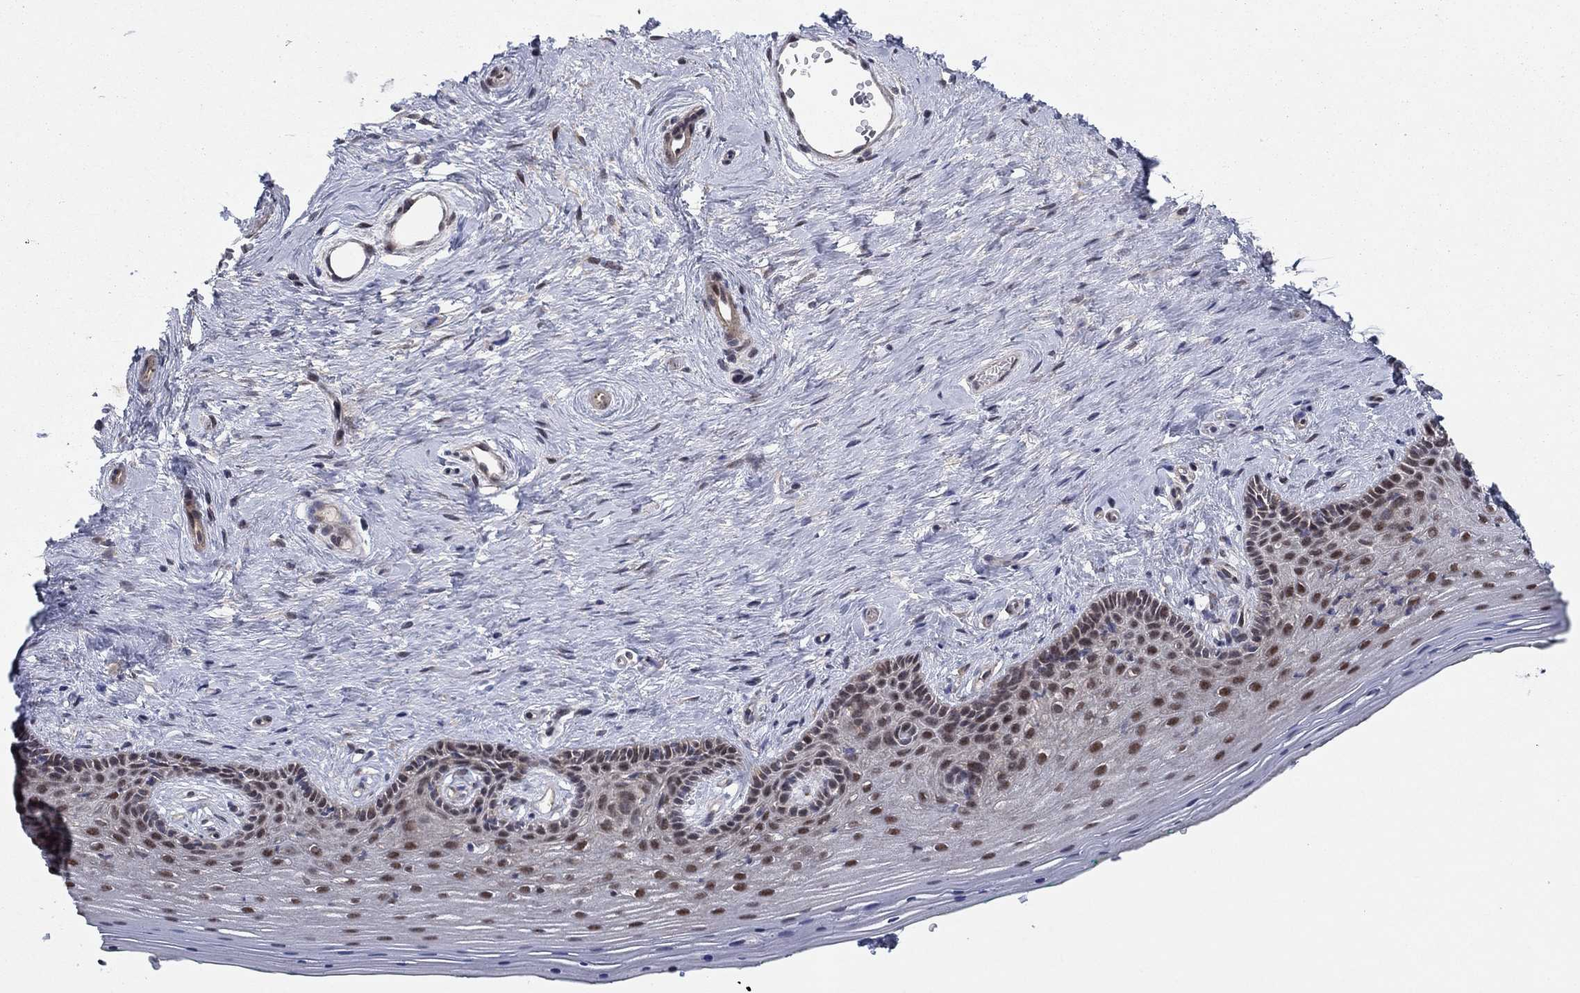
{"staining": {"intensity": "strong", "quantity": "25%-75%", "location": "nuclear"}, "tissue": "vagina", "cell_type": "Squamous epithelial cells", "image_type": "normal", "snomed": [{"axis": "morphology", "description": "Normal tissue, NOS"}, {"axis": "topography", "description": "Vagina"}], "caption": "The histopathology image reveals a brown stain indicating the presence of a protein in the nuclear of squamous epithelial cells in vagina. The staining is performed using DAB brown chromogen to label protein expression. The nuclei are counter-stained blue using hematoxylin.", "gene": "PSMC1", "patient": {"sex": "female", "age": 45}}